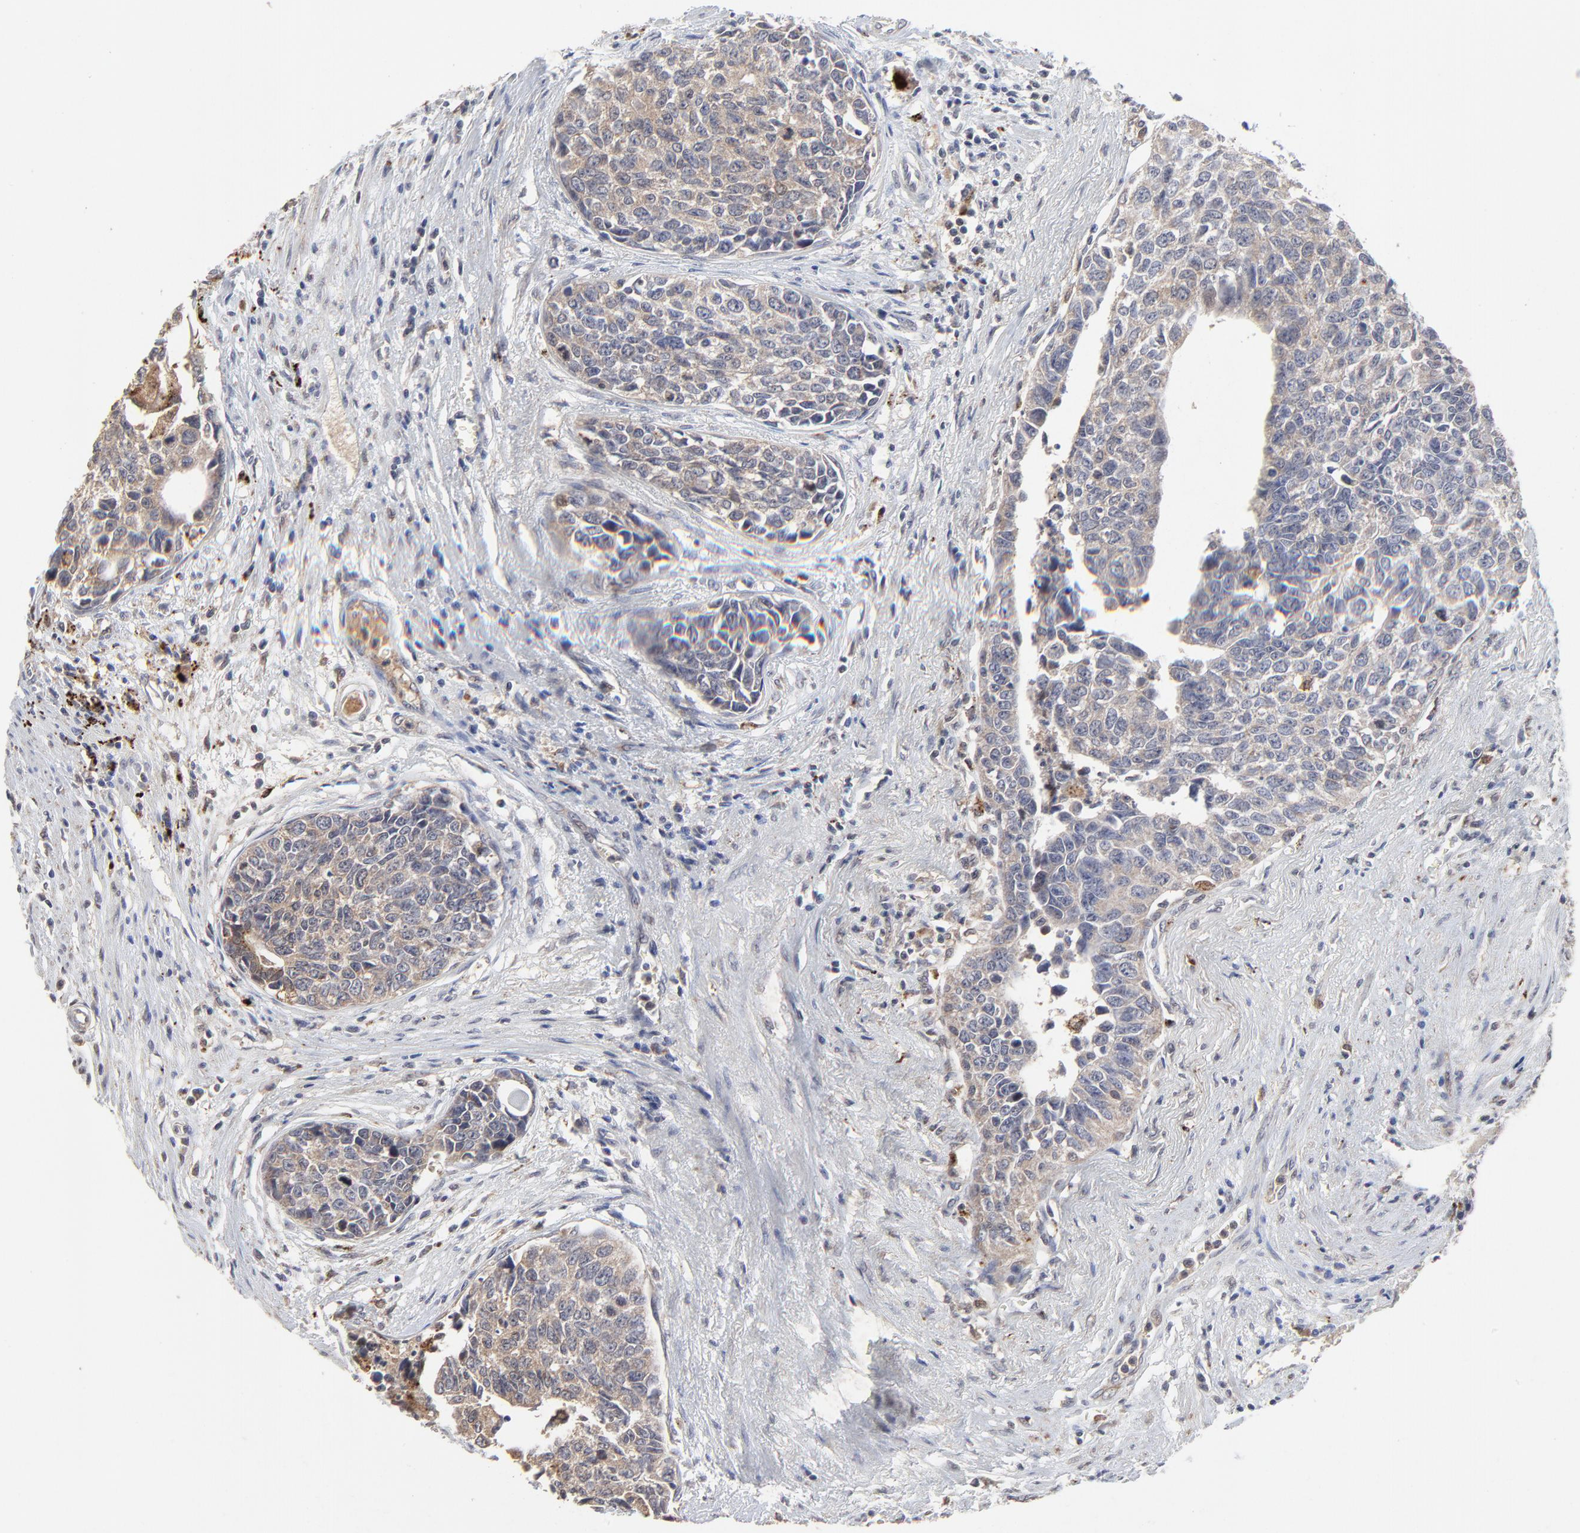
{"staining": {"intensity": "weak", "quantity": ">75%", "location": "cytoplasmic/membranous"}, "tissue": "urothelial cancer", "cell_type": "Tumor cells", "image_type": "cancer", "snomed": [{"axis": "morphology", "description": "Urothelial carcinoma, High grade"}, {"axis": "topography", "description": "Urinary bladder"}], "caption": "Urothelial carcinoma (high-grade) stained for a protein reveals weak cytoplasmic/membranous positivity in tumor cells.", "gene": "LGALS3", "patient": {"sex": "male", "age": 81}}